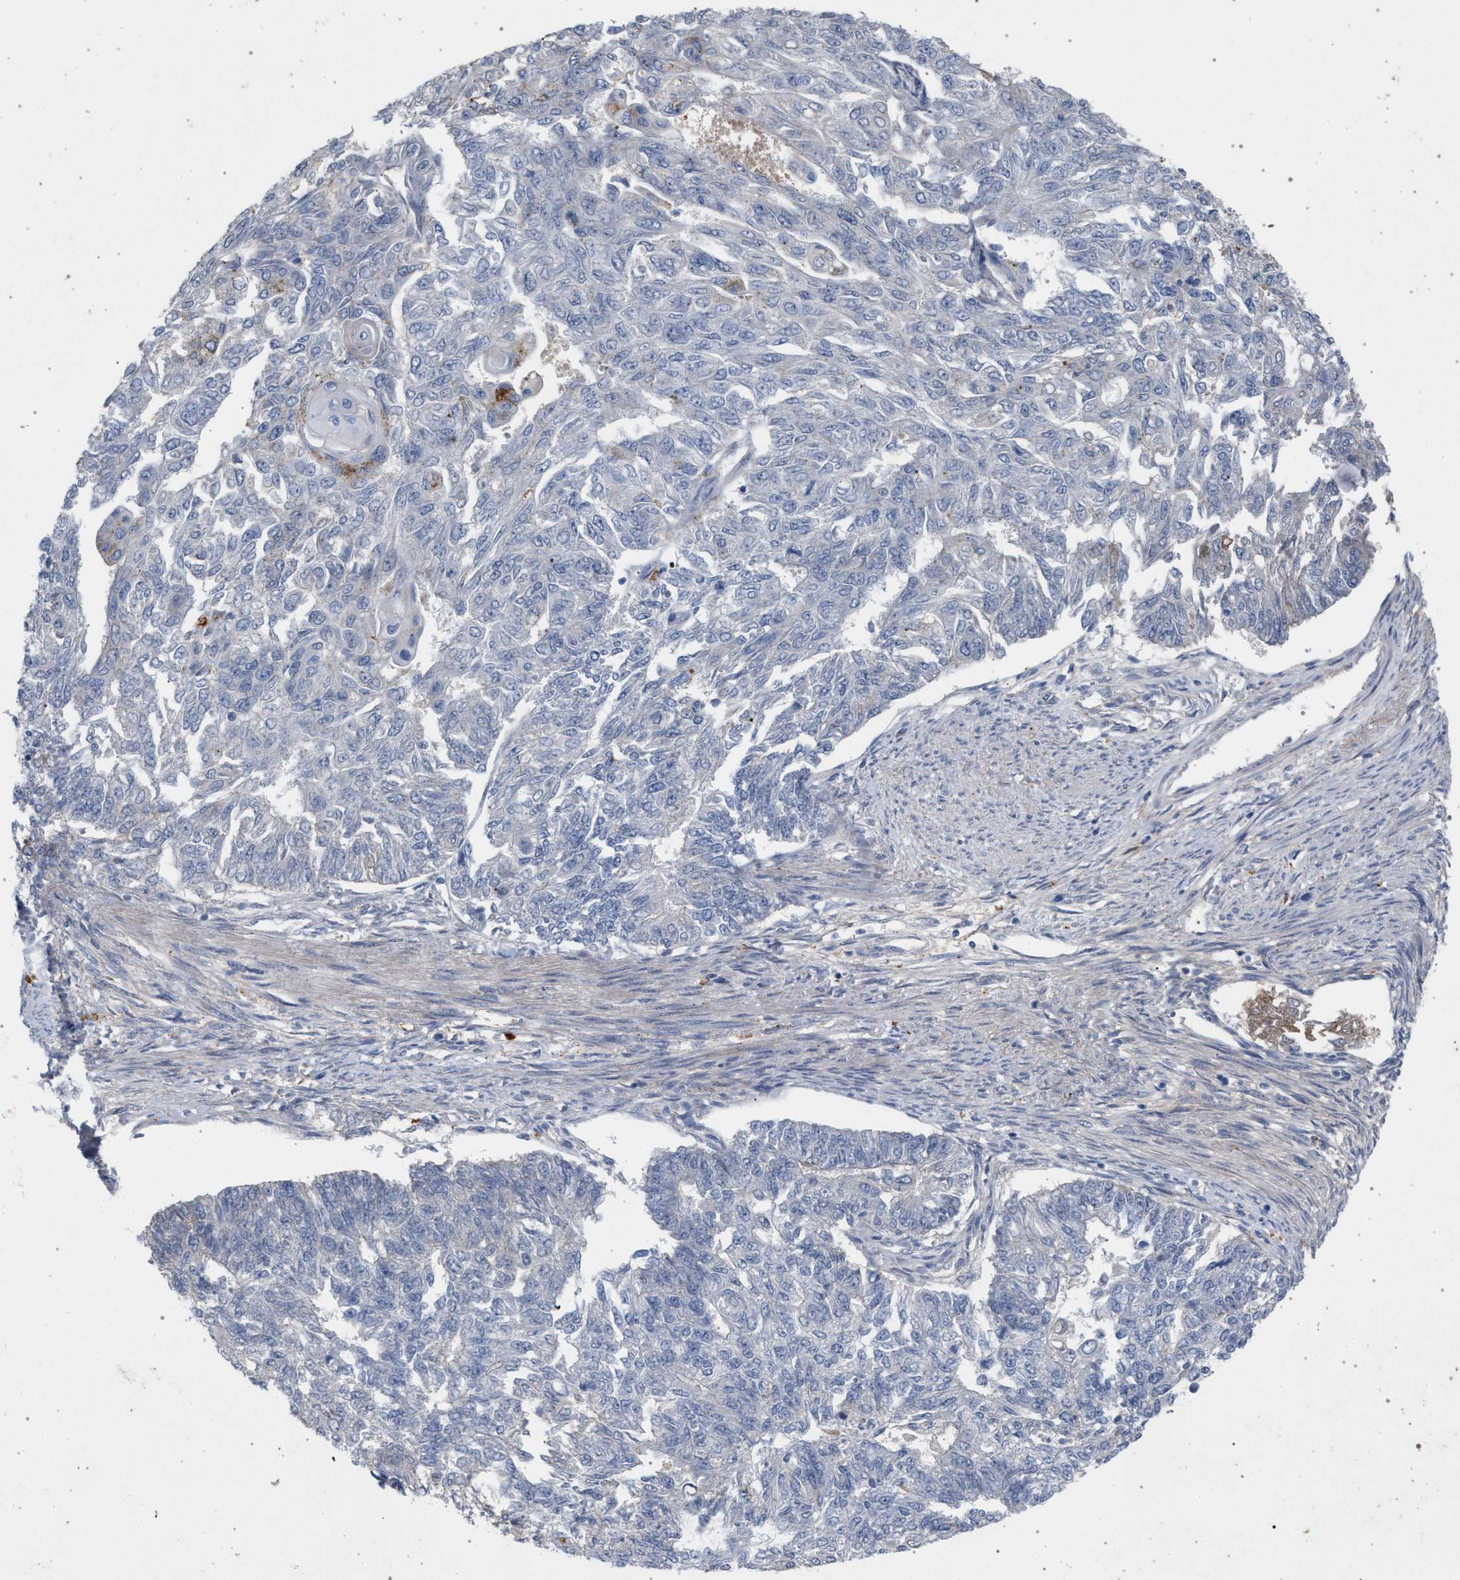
{"staining": {"intensity": "negative", "quantity": "none", "location": "none"}, "tissue": "endometrial cancer", "cell_type": "Tumor cells", "image_type": "cancer", "snomed": [{"axis": "morphology", "description": "Adenocarcinoma, NOS"}, {"axis": "topography", "description": "Endometrium"}], "caption": "DAB immunohistochemical staining of human endometrial adenocarcinoma demonstrates no significant expression in tumor cells.", "gene": "MAMDC2", "patient": {"sex": "female", "age": 32}}